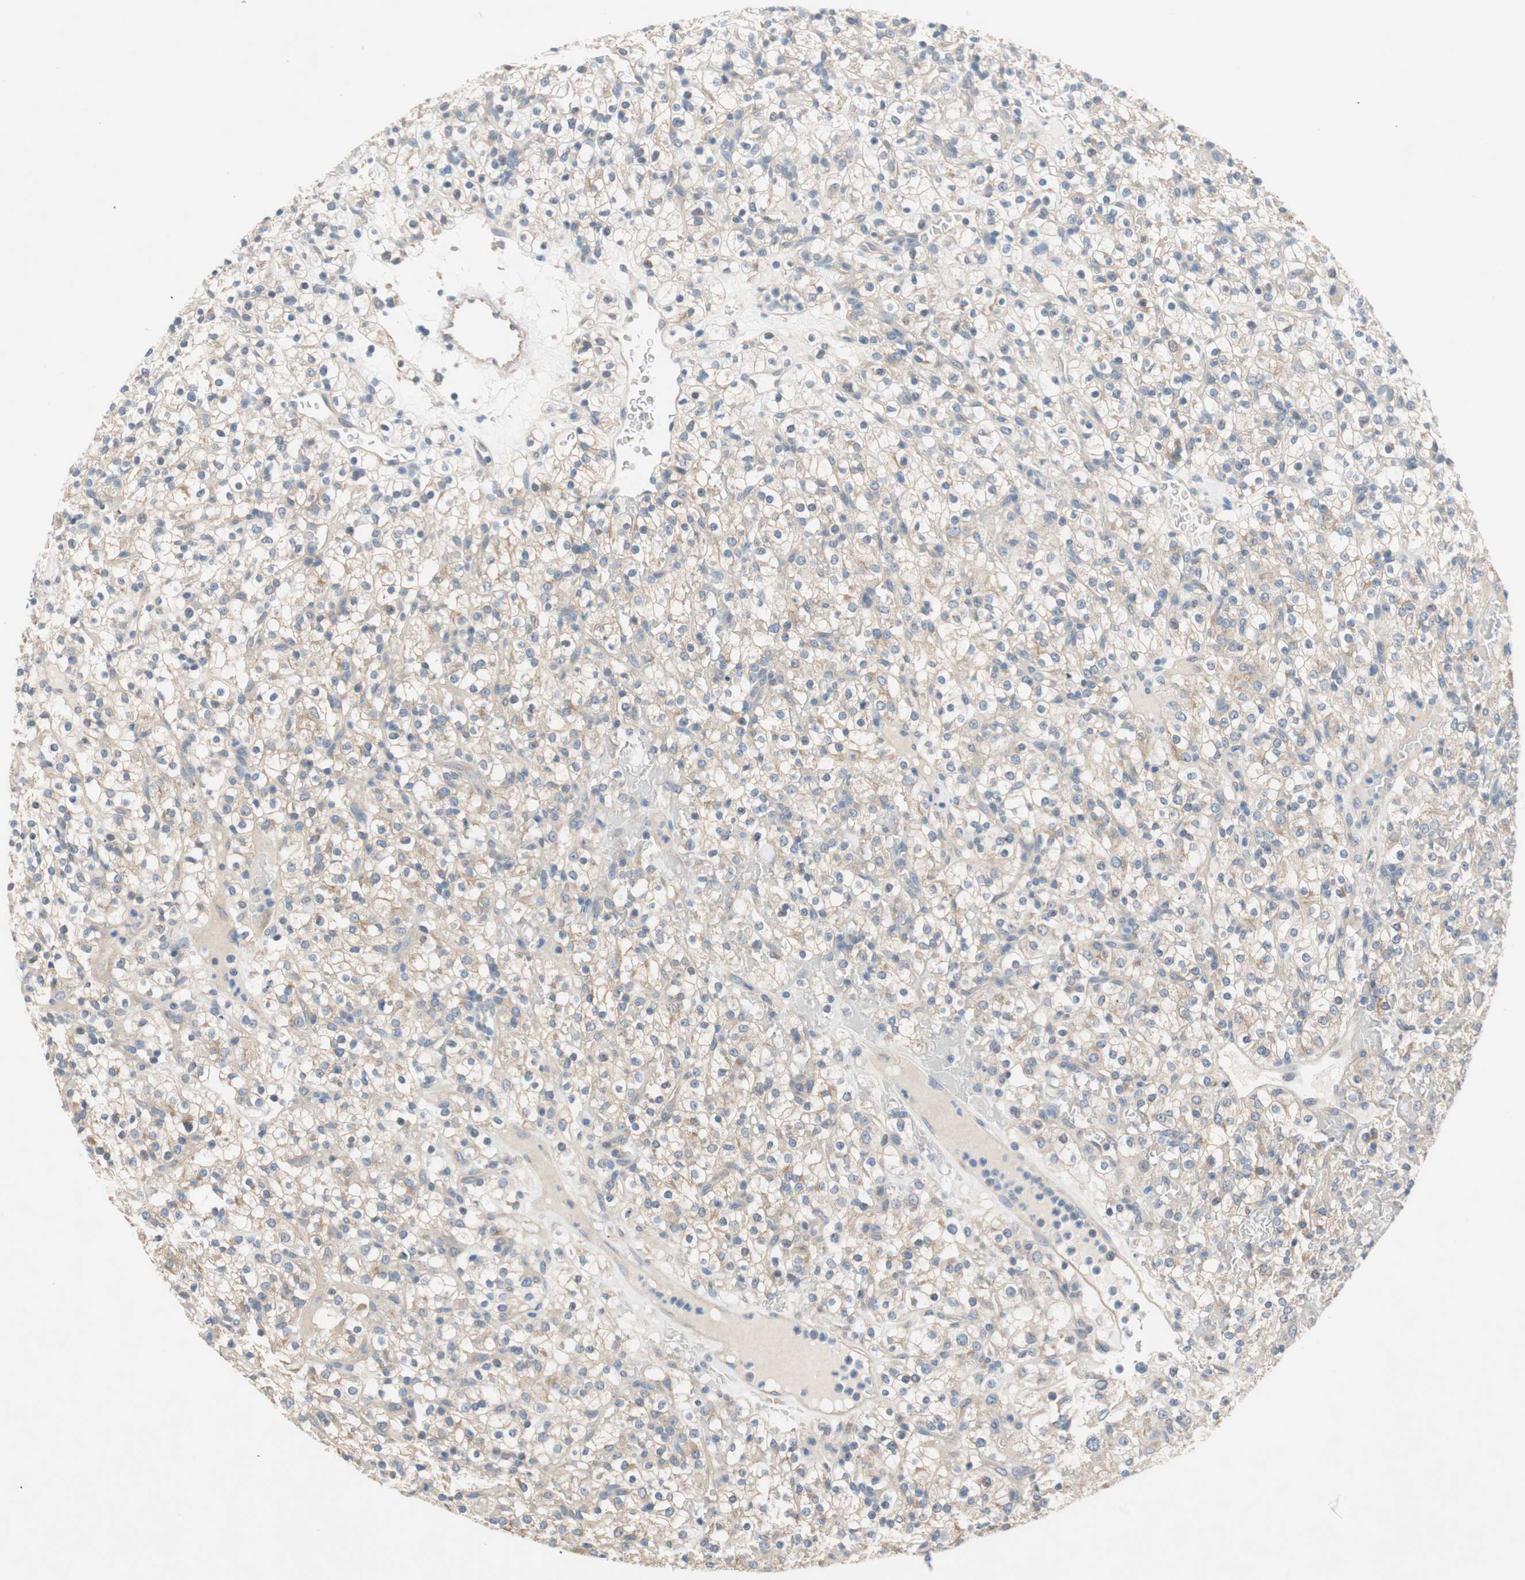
{"staining": {"intensity": "negative", "quantity": "none", "location": "none"}, "tissue": "renal cancer", "cell_type": "Tumor cells", "image_type": "cancer", "snomed": [{"axis": "morphology", "description": "Normal tissue, NOS"}, {"axis": "morphology", "description": "Adenocarcinoma, NOS"}, {"axis": "topography", "description": "Kidney"}], "caption": "There is no significant positivity in tumor cells of adenocarcinoma (renal).", "gene": "GLUL", "patient": {"sex": "female", "age": 72}}